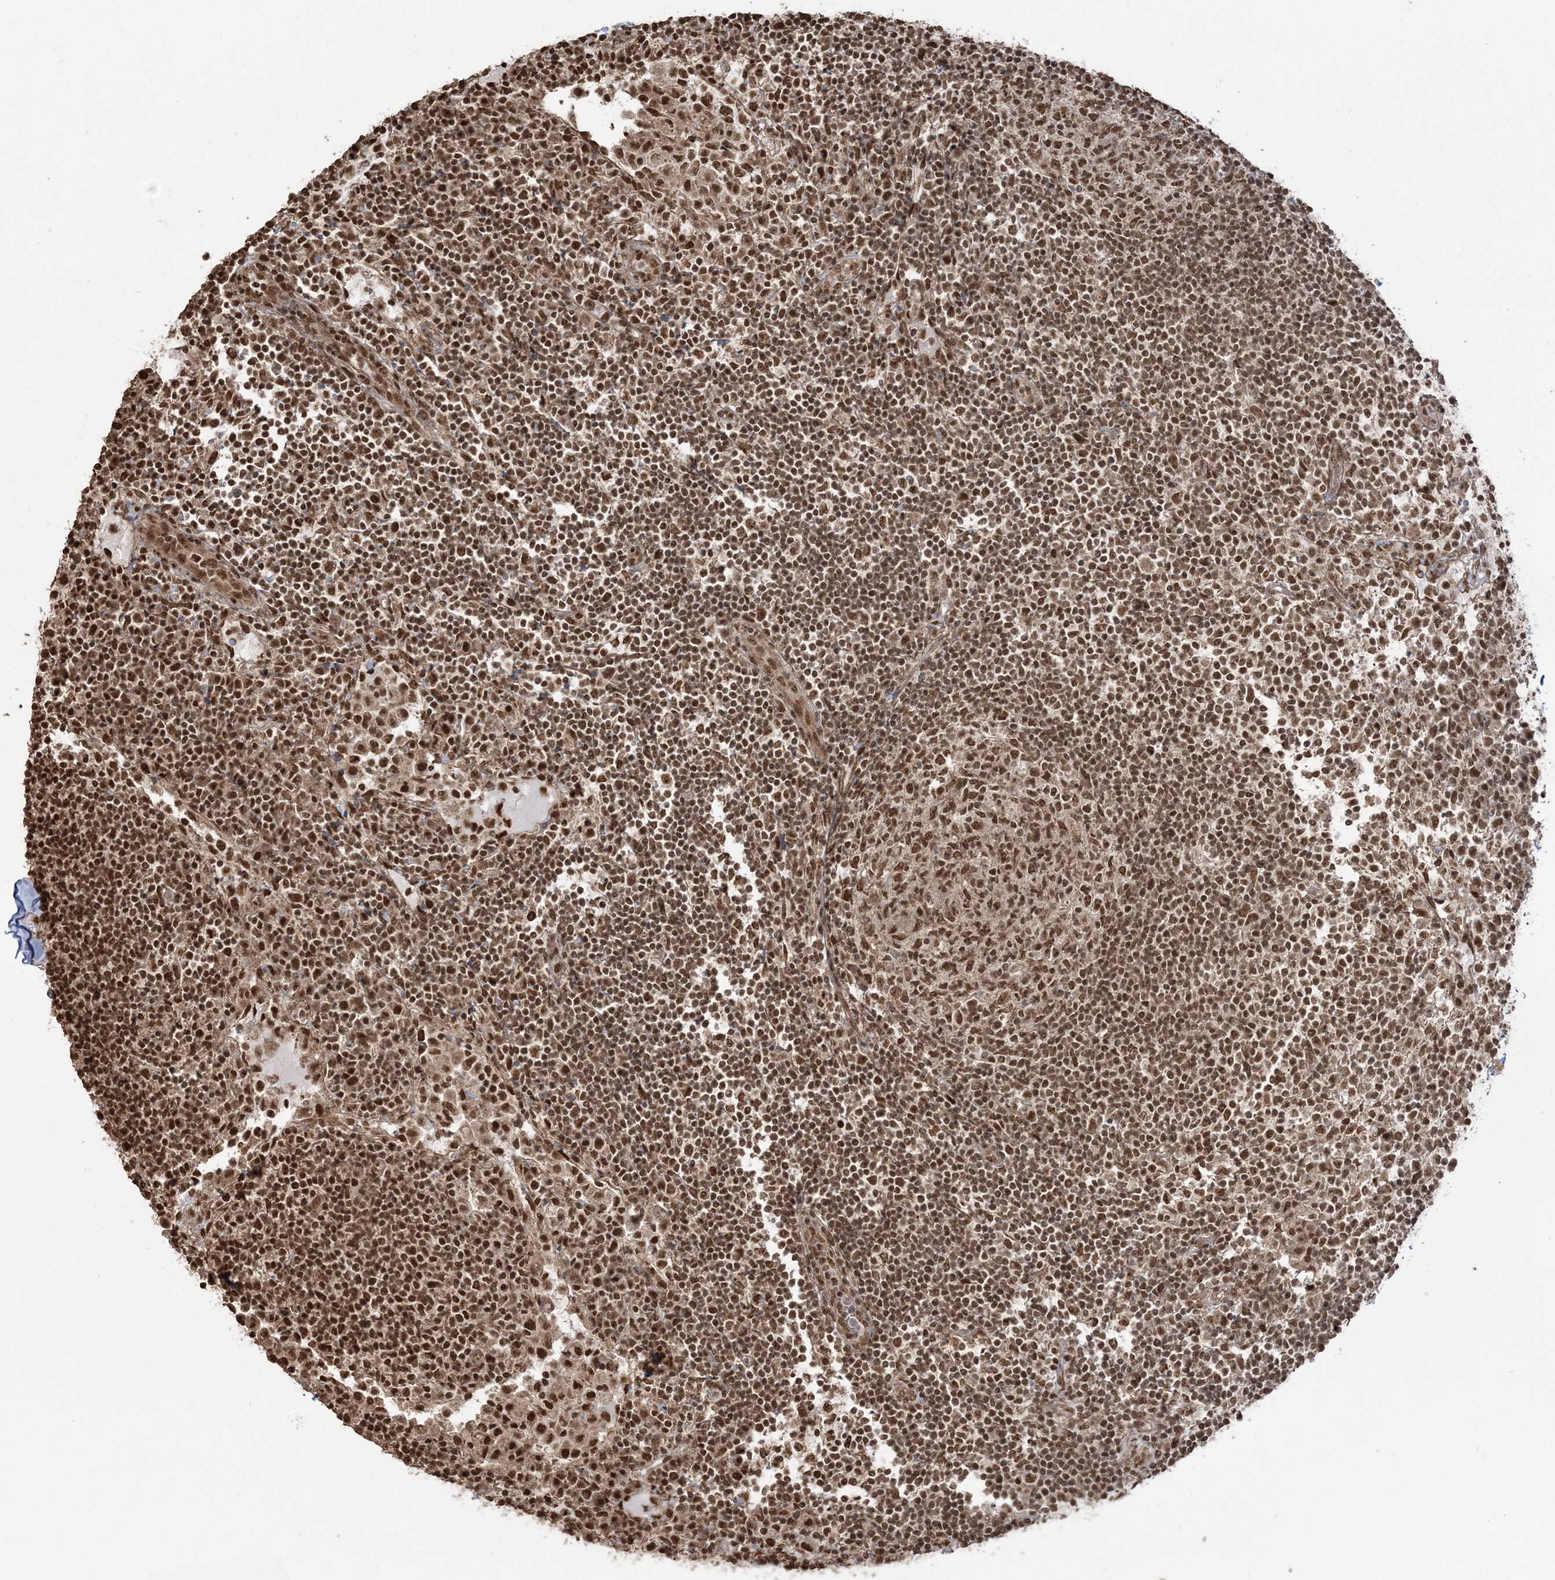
{"staining": {"intensity": "strong", "quantity": ">75%", "location": "nuclear"}, "tissue": "lymph node", "cell_type": "Germinal center cells", "image_type": "normal", "snomed": [{"axis": "morphology", "description": "Normal tissue, NOS"}, {"axis": "topography", "description": "Lymph node"}], "caption": "Immunohistochemistry image of unremarkable human lymph node stained for a protein (brown), which shows high levels of strong nuclear positivity in about >75% of germinal center cells.", "gene": "ZNF839", "patient": {"sex": "female", "age": 53}}